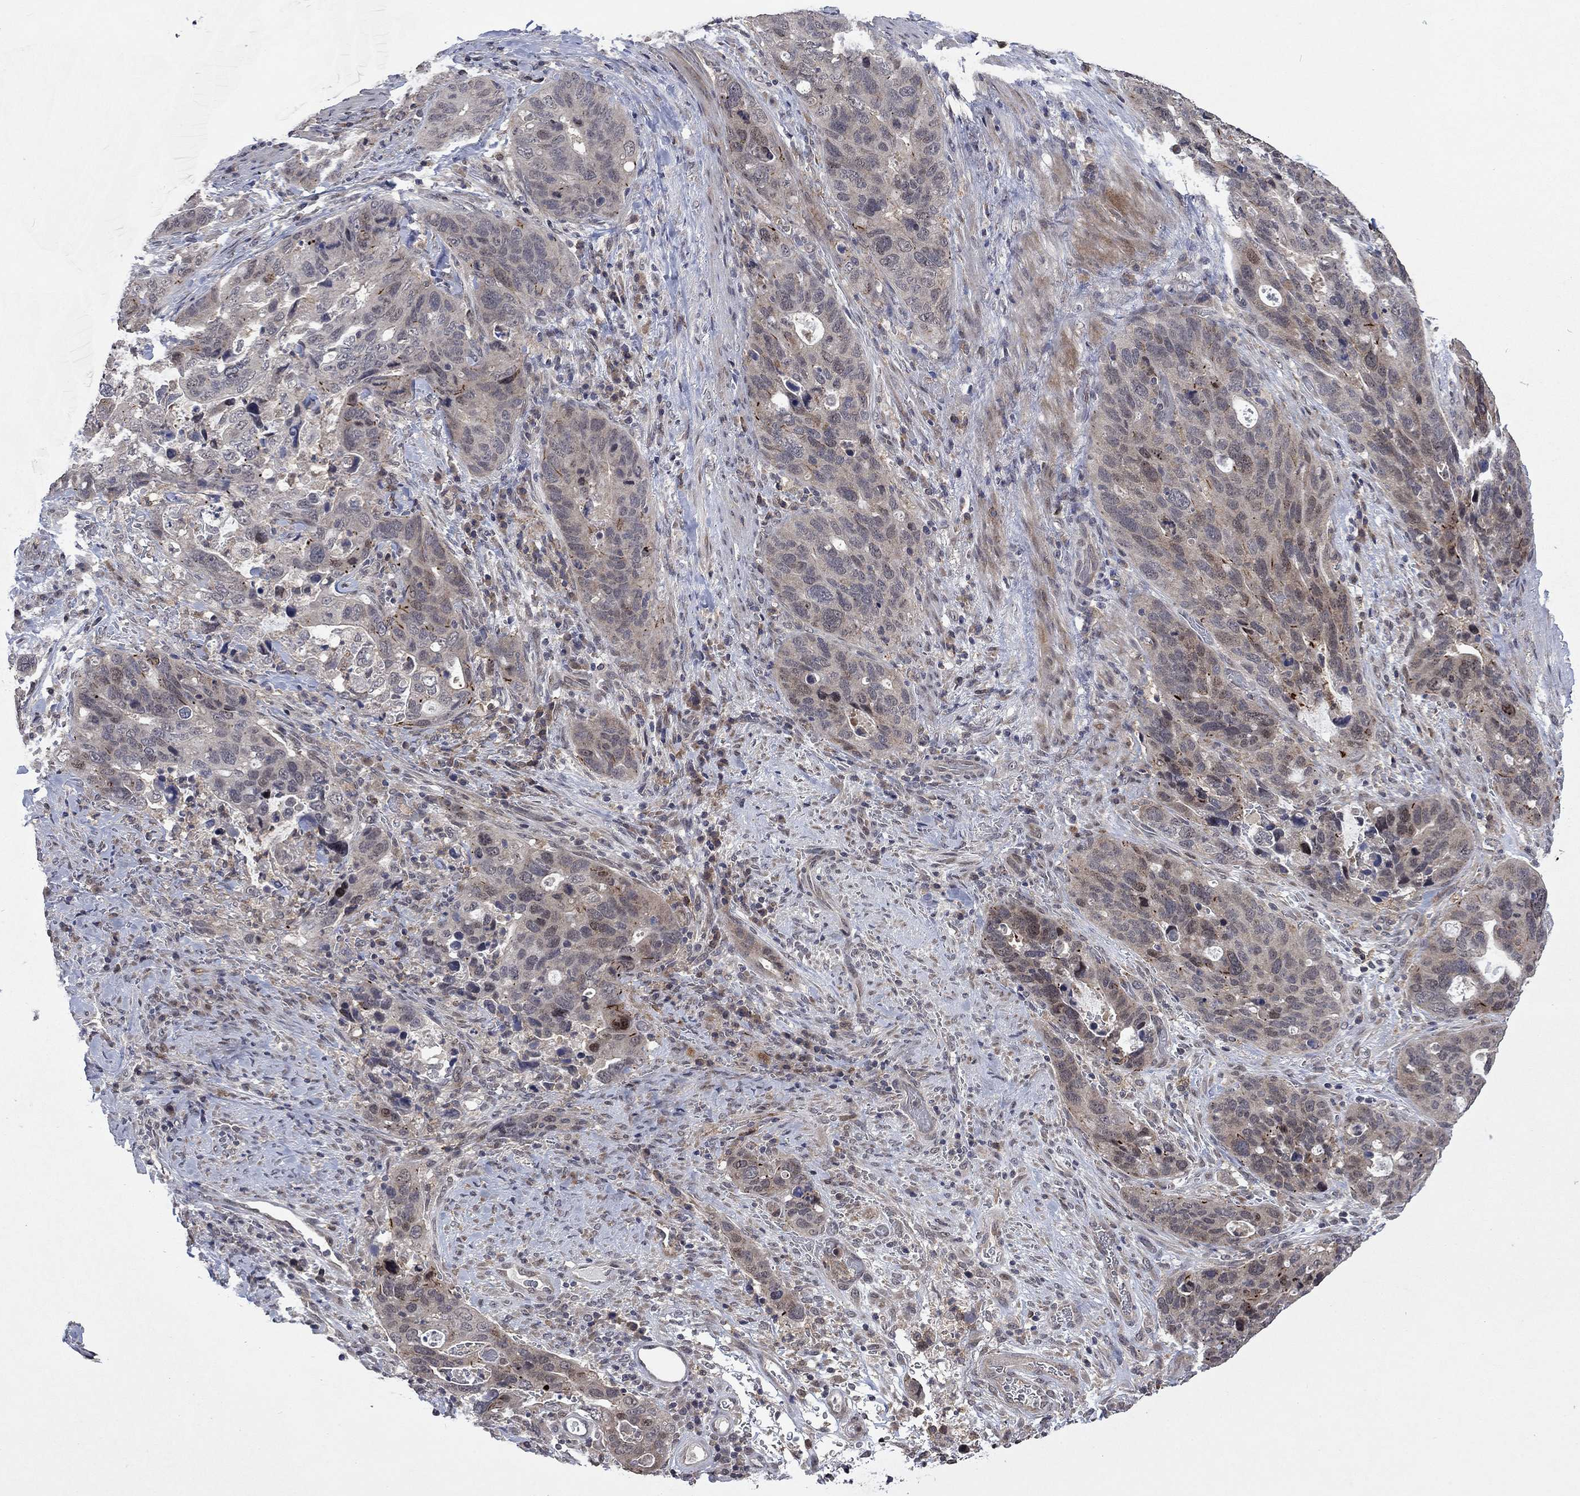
{"staining": {"intensity": "negative", "quantity": "none", "location": "none"}, "tissue": "stomach cancer", "cell_type": "Tumor cells", "image_type": "cancer", "snomed": [{"axis": "morphology", "description": "Adenocarcinoma, NOS"}, {"axis": "topography", "description": "Stomach"}], "caption": "High power microscopy photomicrograph of an immunohistochemistry image of stomach adenocarcinoma, revealing no significant staining in tumor cells. (Brightfield microscopy of DAB (3,3'-diaminobenzidine) IHC at high magnification).", "gene": "PPP1R9A", "patient": {"sex": "male", "age": 54}}